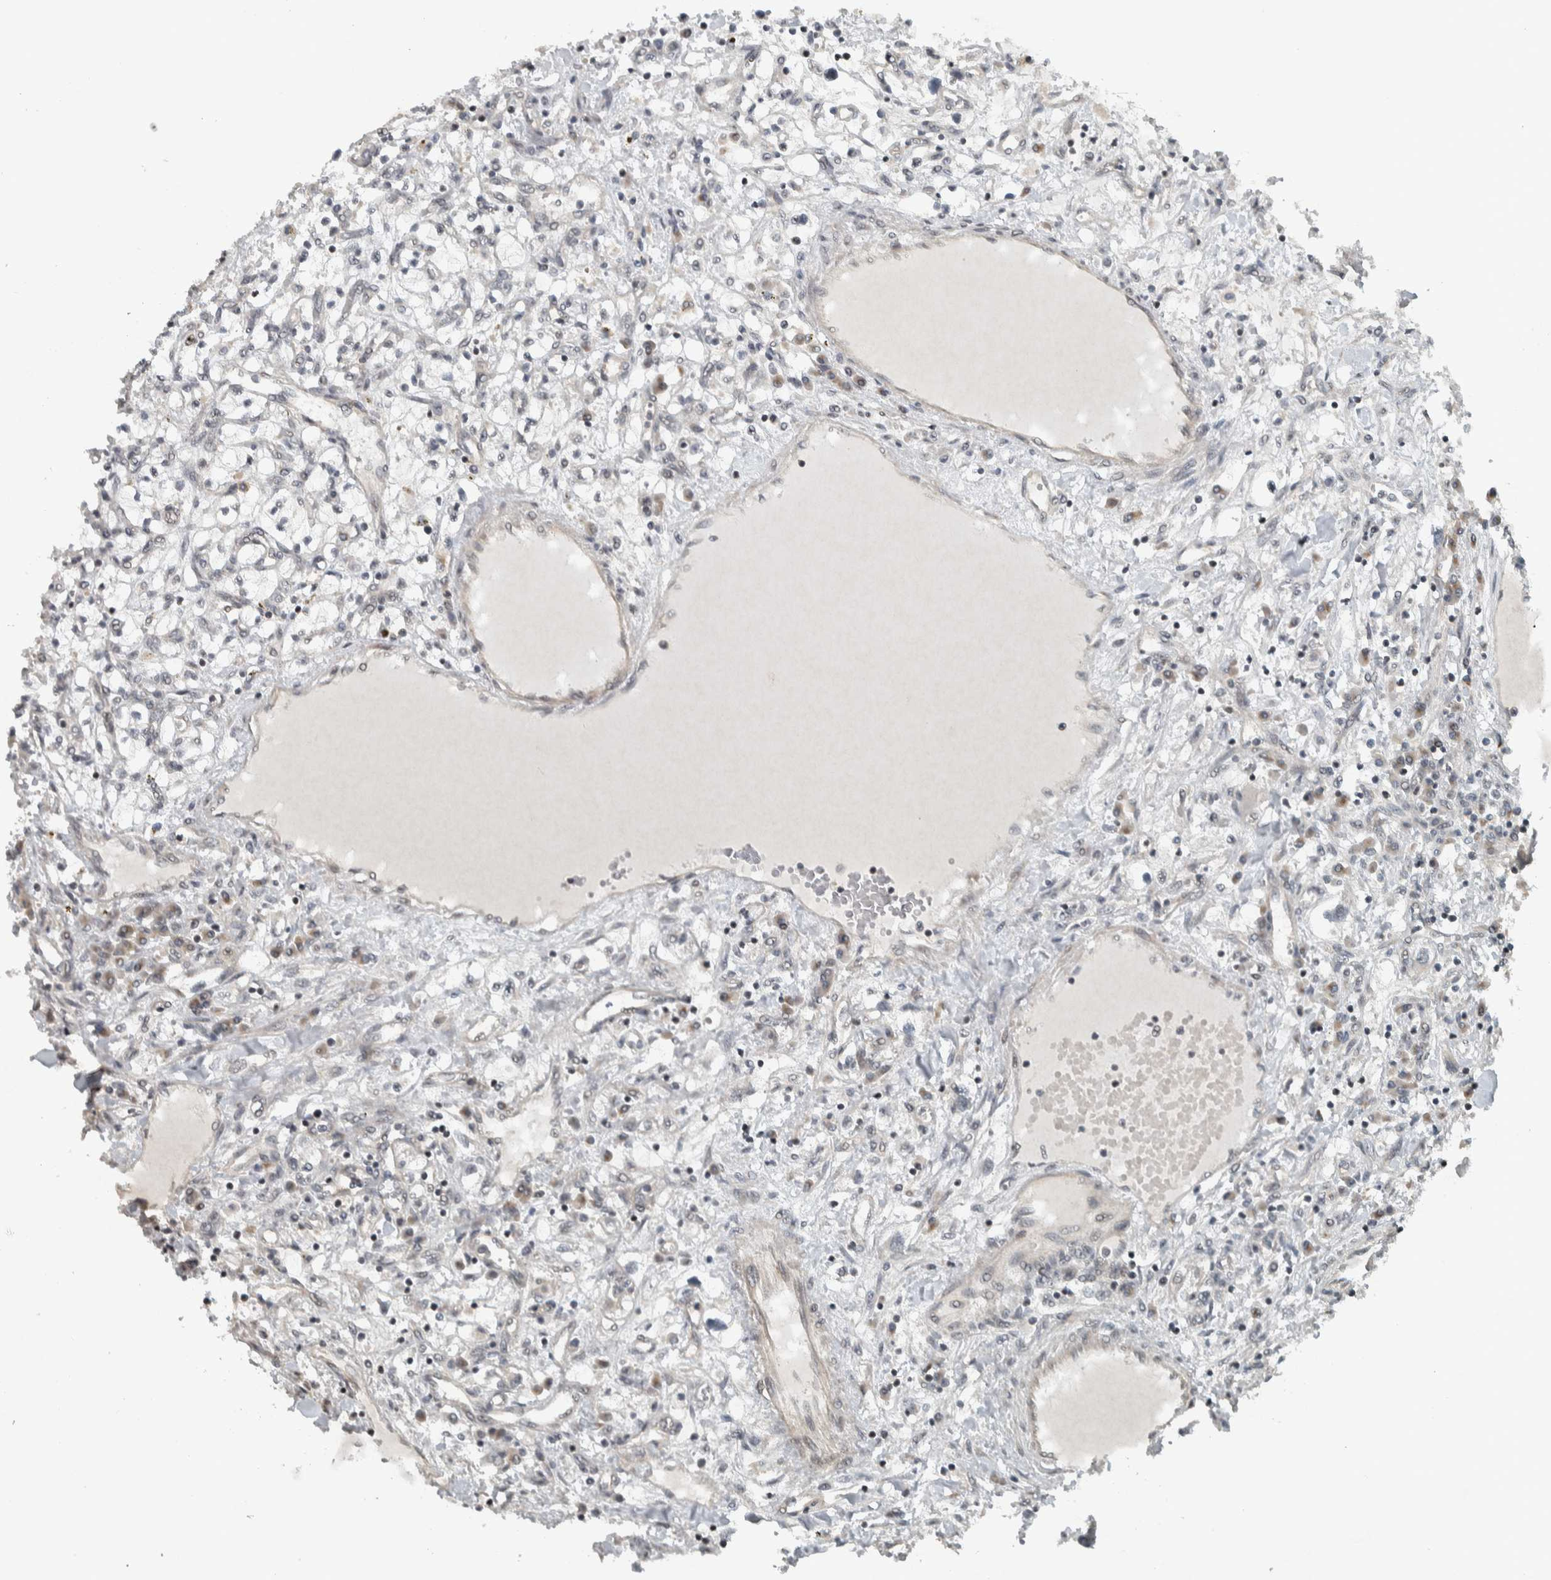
{"staining": {"intensity": "negative", "quantity": "none", "location": "none"}, "tissue": "renal cancer", "cell_type": "Tumor cells", "image_type": "cancer", "snomed": [{"axis": "morphology", "description": "Adenocarcinoma, NOS"}, {"axis": "topography", "description": "Kidney"}], "caption": "Immunohistochemical staining of human adenocarcinoma (renal) demonstrates no significant positivity in tumor cells. Nuclei are stained in blue.", "gene": "NAPG", "patient": {"sex": "male", "age": 68}}